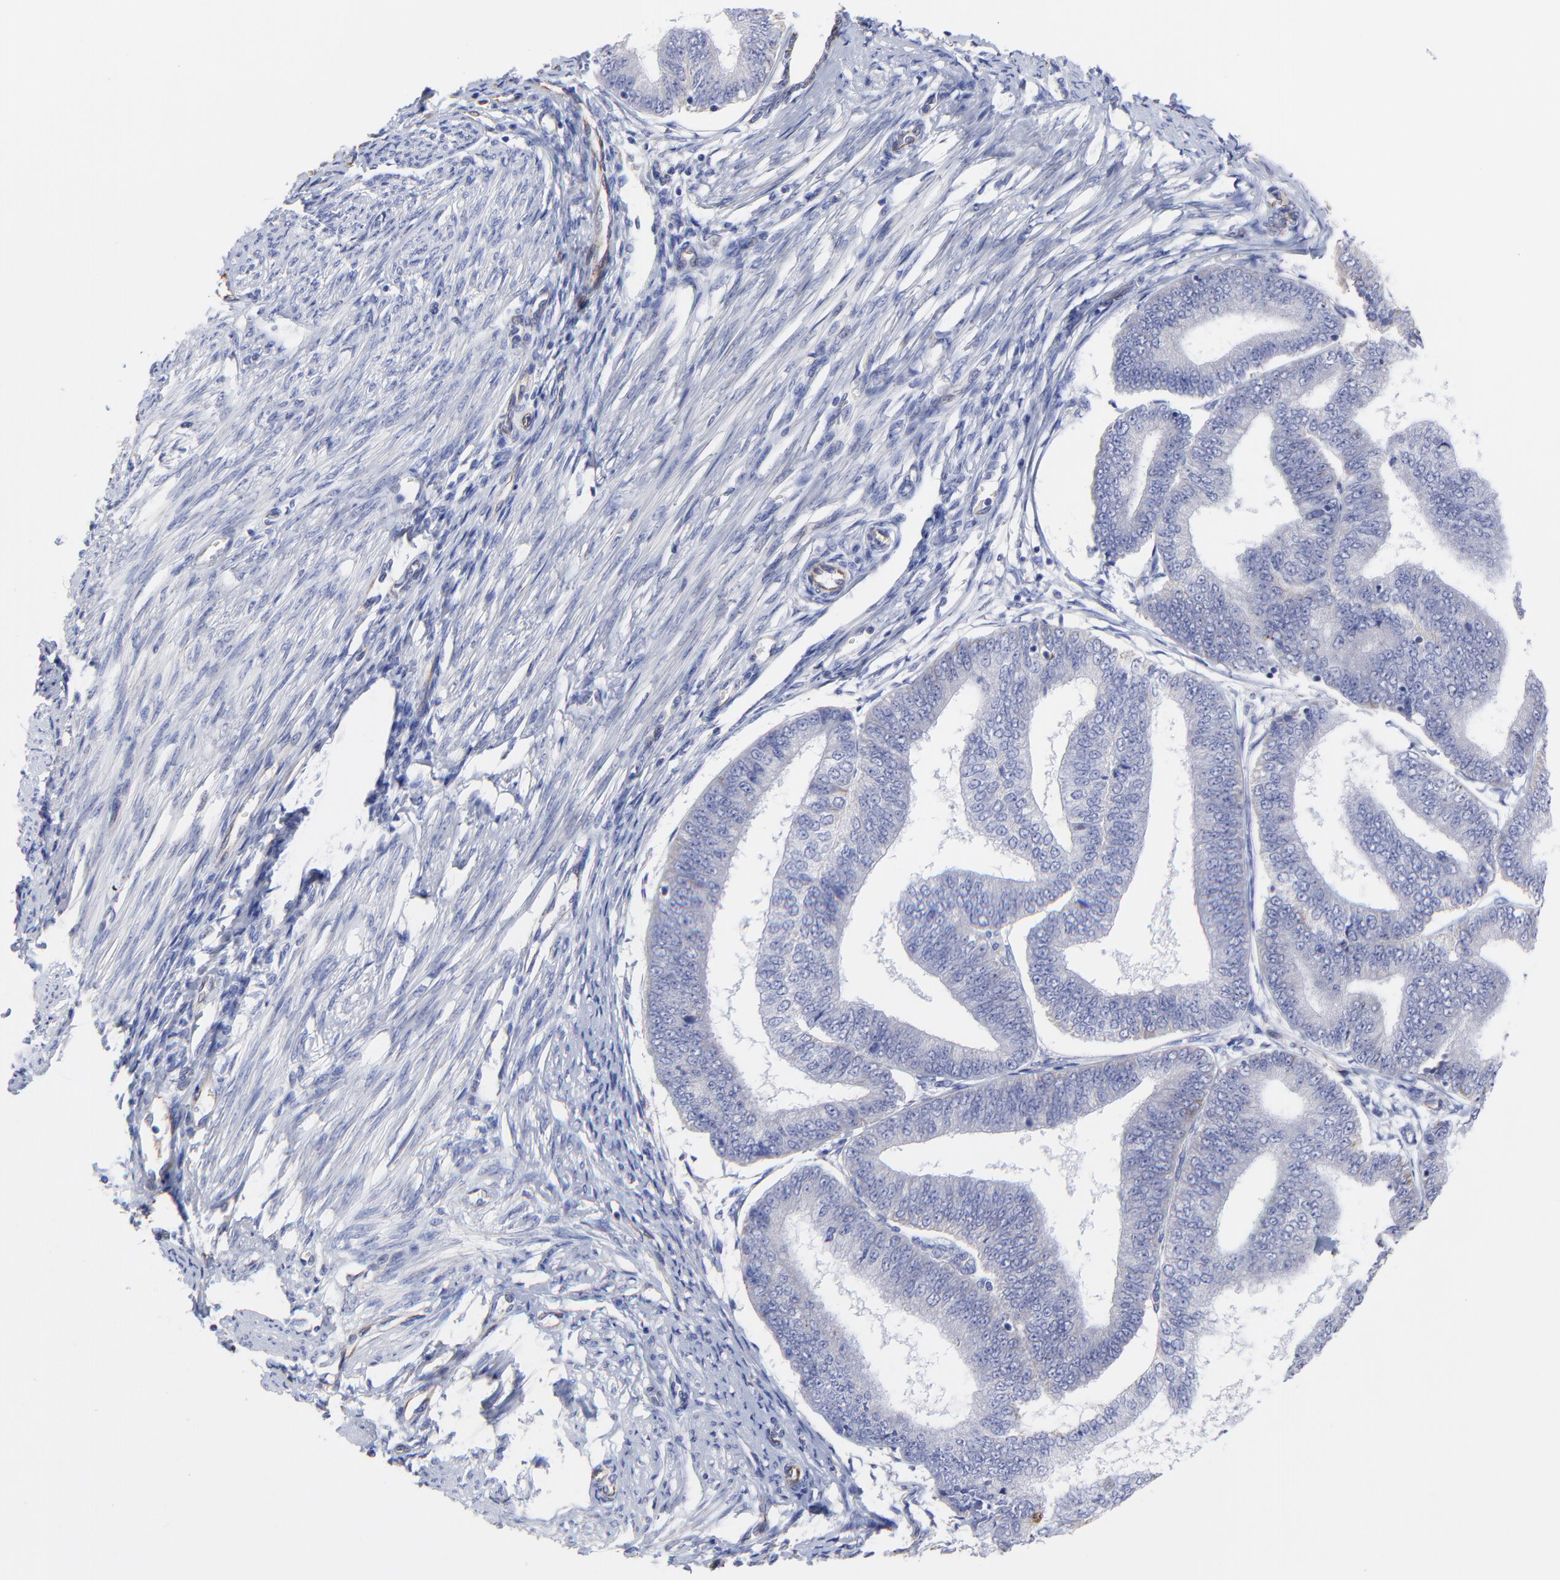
{"staining": {"intensity": "moderate", "quantity": "25%-75%", "location": "cytoplasmic/membranous"}, "tissue": "endometrial cancer", "cell_type": "Tumor cells", "image_type": "cancer", "snomed": [{"axis": "morphology", "description": "Adenocarcinoma, NOS"}, {"axis": "topography", "description": "Endometrium"}], "caption": "Human endometrial cancer (adenocarcinoma) stained for a protein (brown) demonstrates moderate cytoplasmic/membranous positive staining in about 25%-75% of tumor cells.", "gene": "COX8C", "patient": {"sex": "female", "age": 63}}